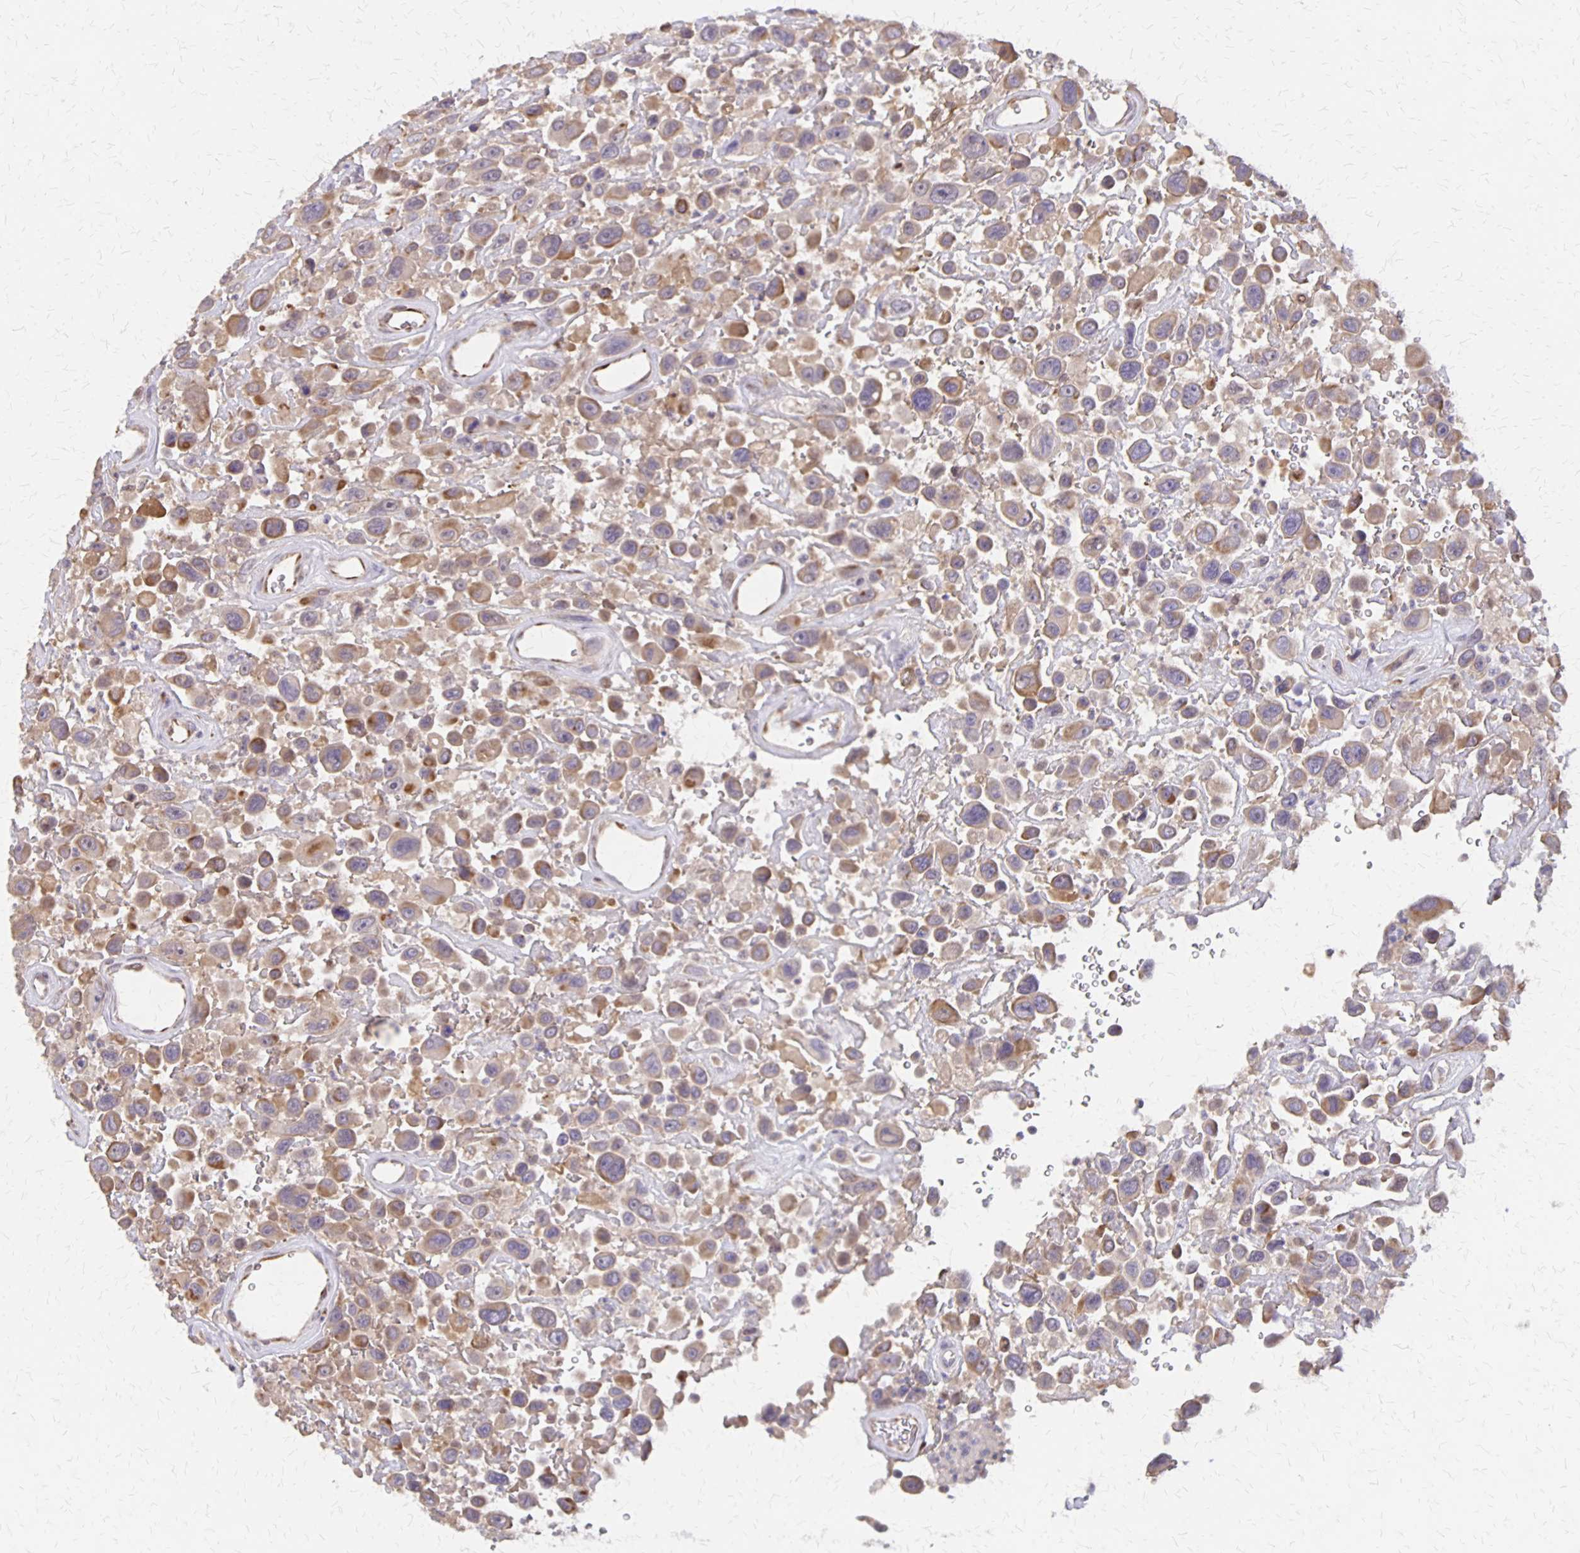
{"staining": {"intensity": "weak", "quantity": "25%-75%", "location": "cytoplasmic/membranous"}, "tissue": "urothelial cancer", "cell_type": "Tumor cells", "image_type": "cancer", "snomed": [{"axis": "morphology", "description": "Urothelial carcinoma, High grade"}, {"axis": "topography", "description": "Urinary bladder"}], "caption": "Urothelial carcinoma (high-grade) stained with immunohistochemistry (IHC) displays weak cytoplasmic/membranous expression in approximately 25%-75% of tumor cells.", "gene": "NOG", "patient": {"sex": "male", "age": 53}}